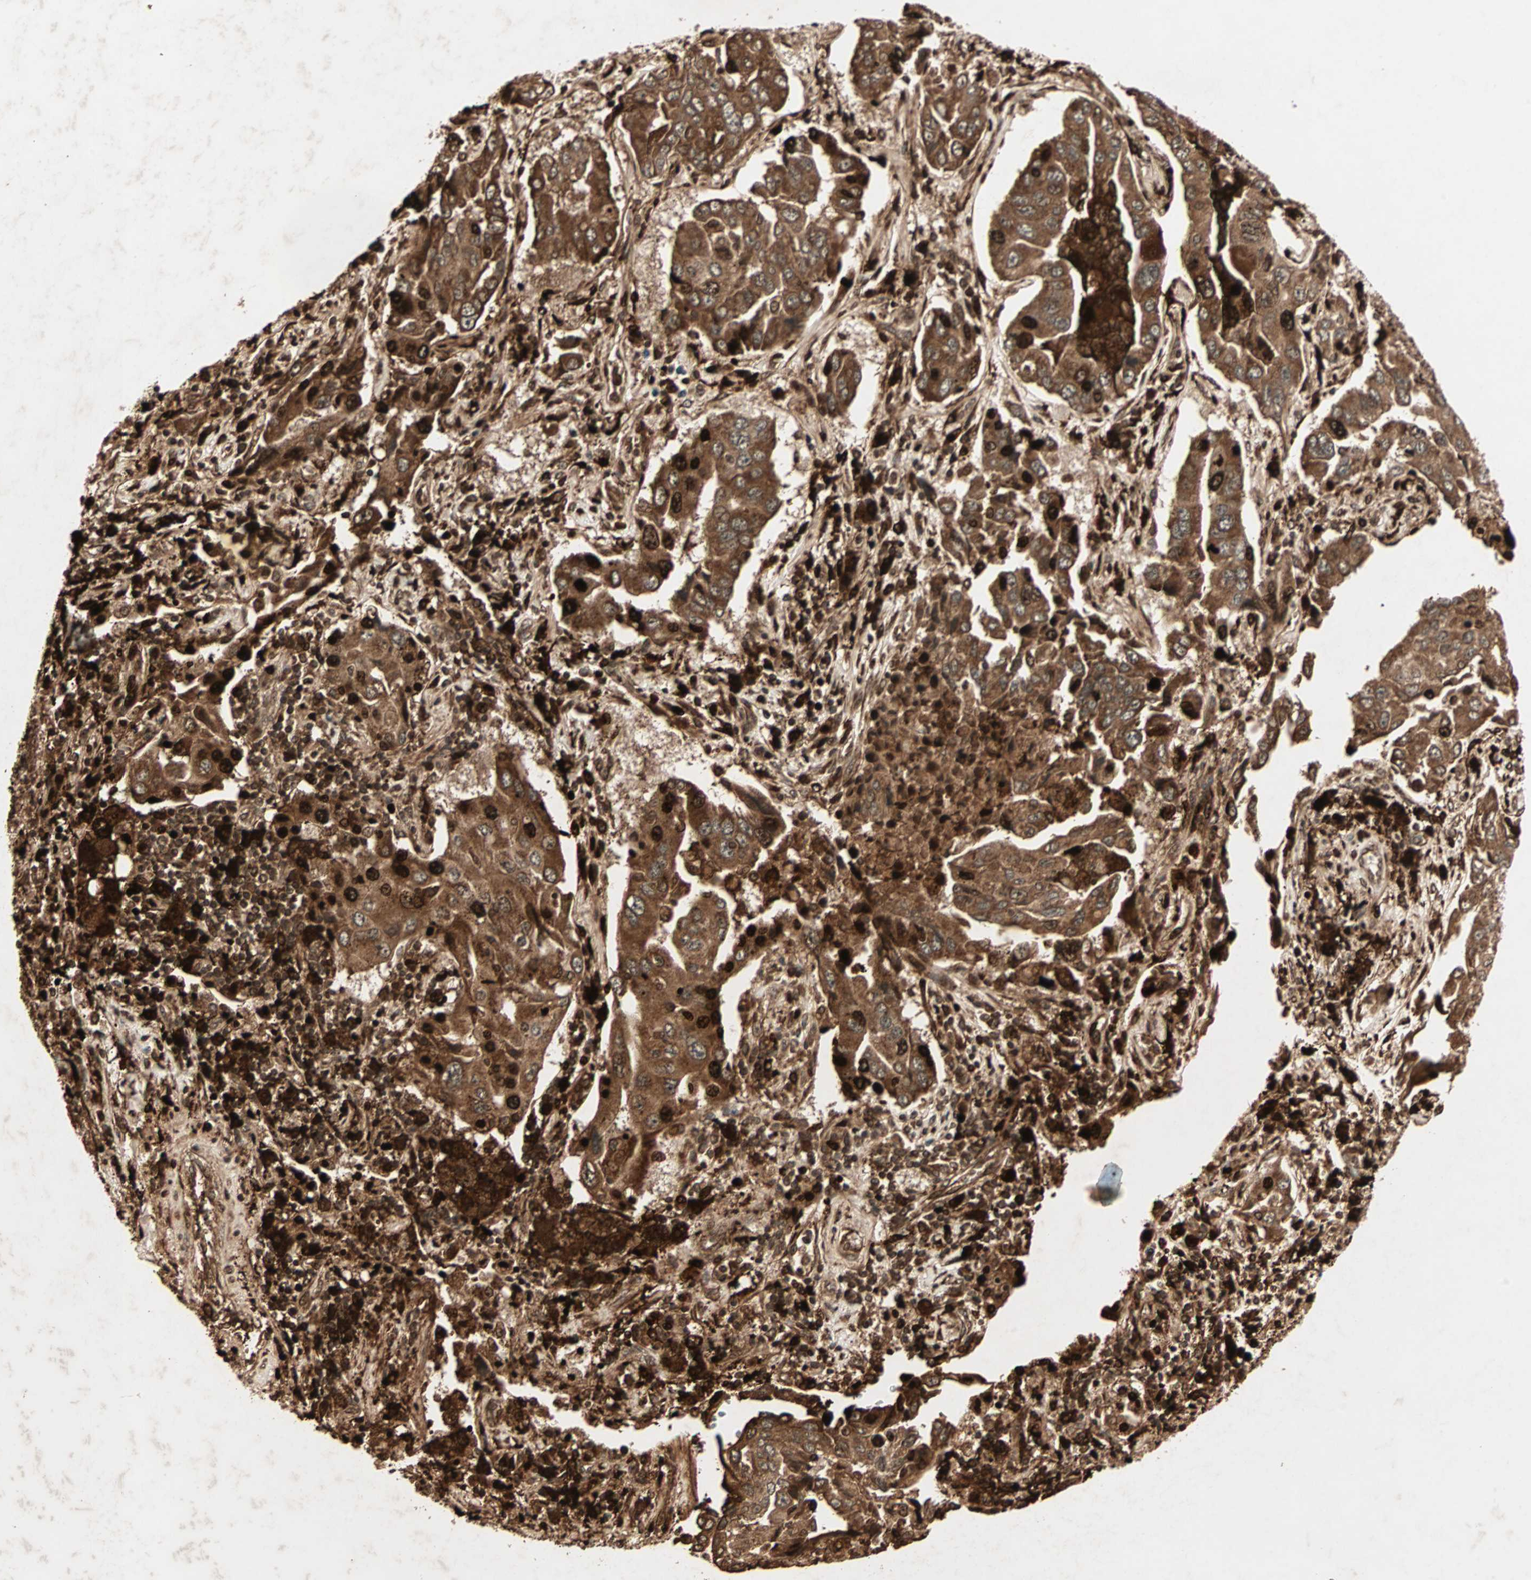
{"staining": {"intensity": "strong", "quantity": ">75%", "location": "cytoplasmic/membranous"}, "tissue": "lung cancer", "cell_type": "Tumor cells", "image_type": "cancer", "snomed": [{"axis": "morphology", "description": "Adenocarcinoma, NOS"}, {"axis": "topography", "description": "Lung"}], "caption": "Protein expression analysis of human lung cancer reveals strong cytoplasmic/membranous staining in about >75% of tumor cells.", "gene": "RFFL", "patient": {"sex": "female", "age": 65}}